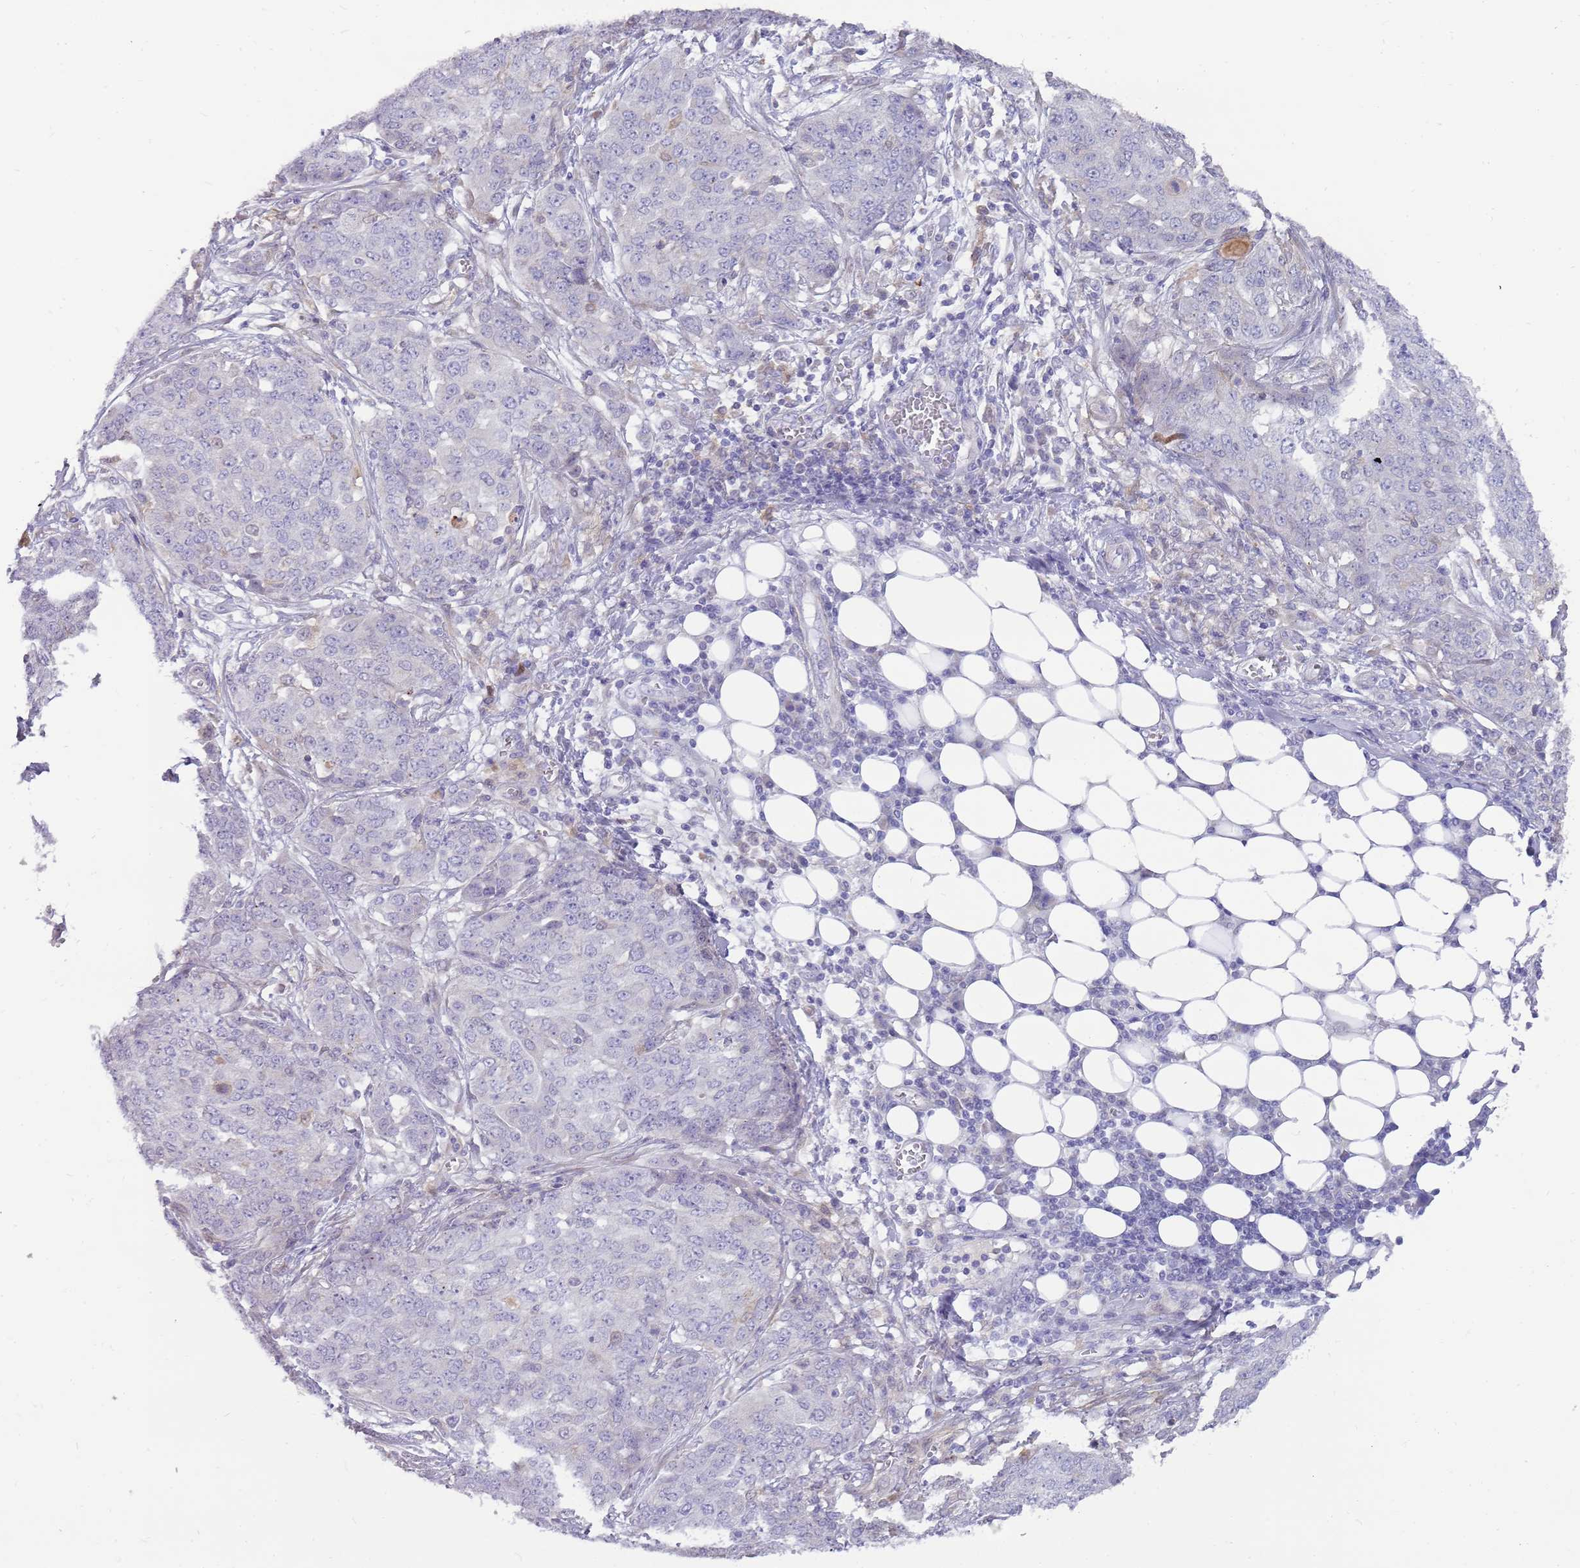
{"staining": {"intensity": "negative", "quantity": "none", "location": "none"}, "tissue": "ovarian cancer", "cell_type": "Tumor cells", "image_type": "cancer", "snomed": [{"axis": "morphology", "description": "Cystadenocarcinoma, serous, NOS"}, {"axis": "topography", "description": "Soft tissue"}, {"axis": "topography", "description": "Ovary"}], "caption": "Tumor cells are negative for protein expression in human ovarian cancer (serous cystadenocarcinoma).", "gene": "DIPK1C", "patient": {"sex": "female", "age": 57}}